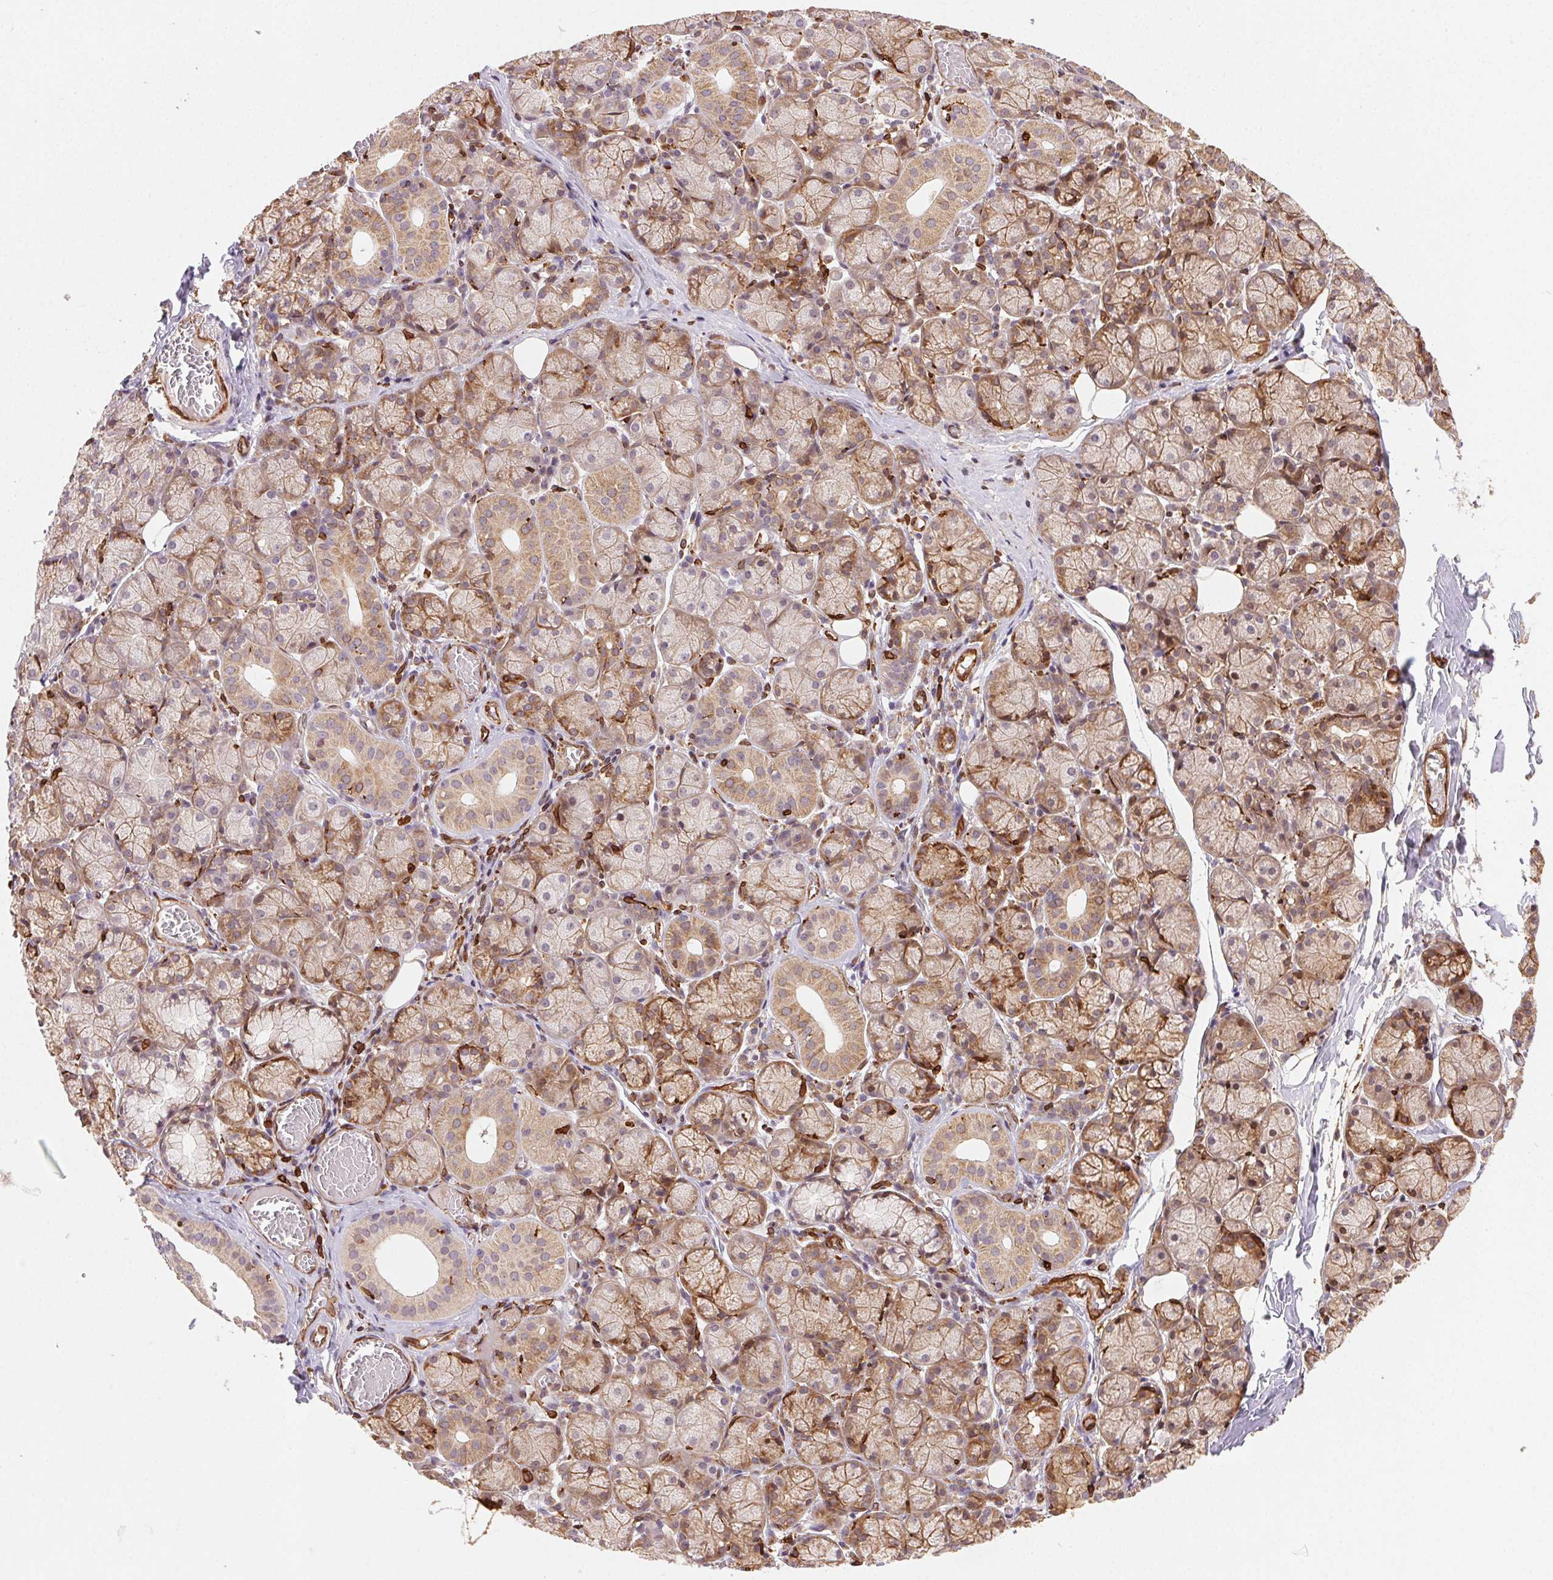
{"staining": {"intensity": "moderate", "quantity": ">75%", "location": "cytoplasmic/membranous"}, "tissue": "salivary gland", "cell_type": "Glandular cells", "image_type": "normal", "snomed": [{"axis": "morphology", "description": "Normal tissue, NOS"}, {"axis": "topography", "description": "Salivary gland"}, {"axis": "topography", "description": "Peripheral nerve tissue"}], "caption": "Protein expression analysis of unremarkable human salivary gland reveals moderate cytoplasmic/membranous positivity in about >75% of glandular cells.", "gene": "RNASET2", "patient": {"sex": "female", "age": 24}}